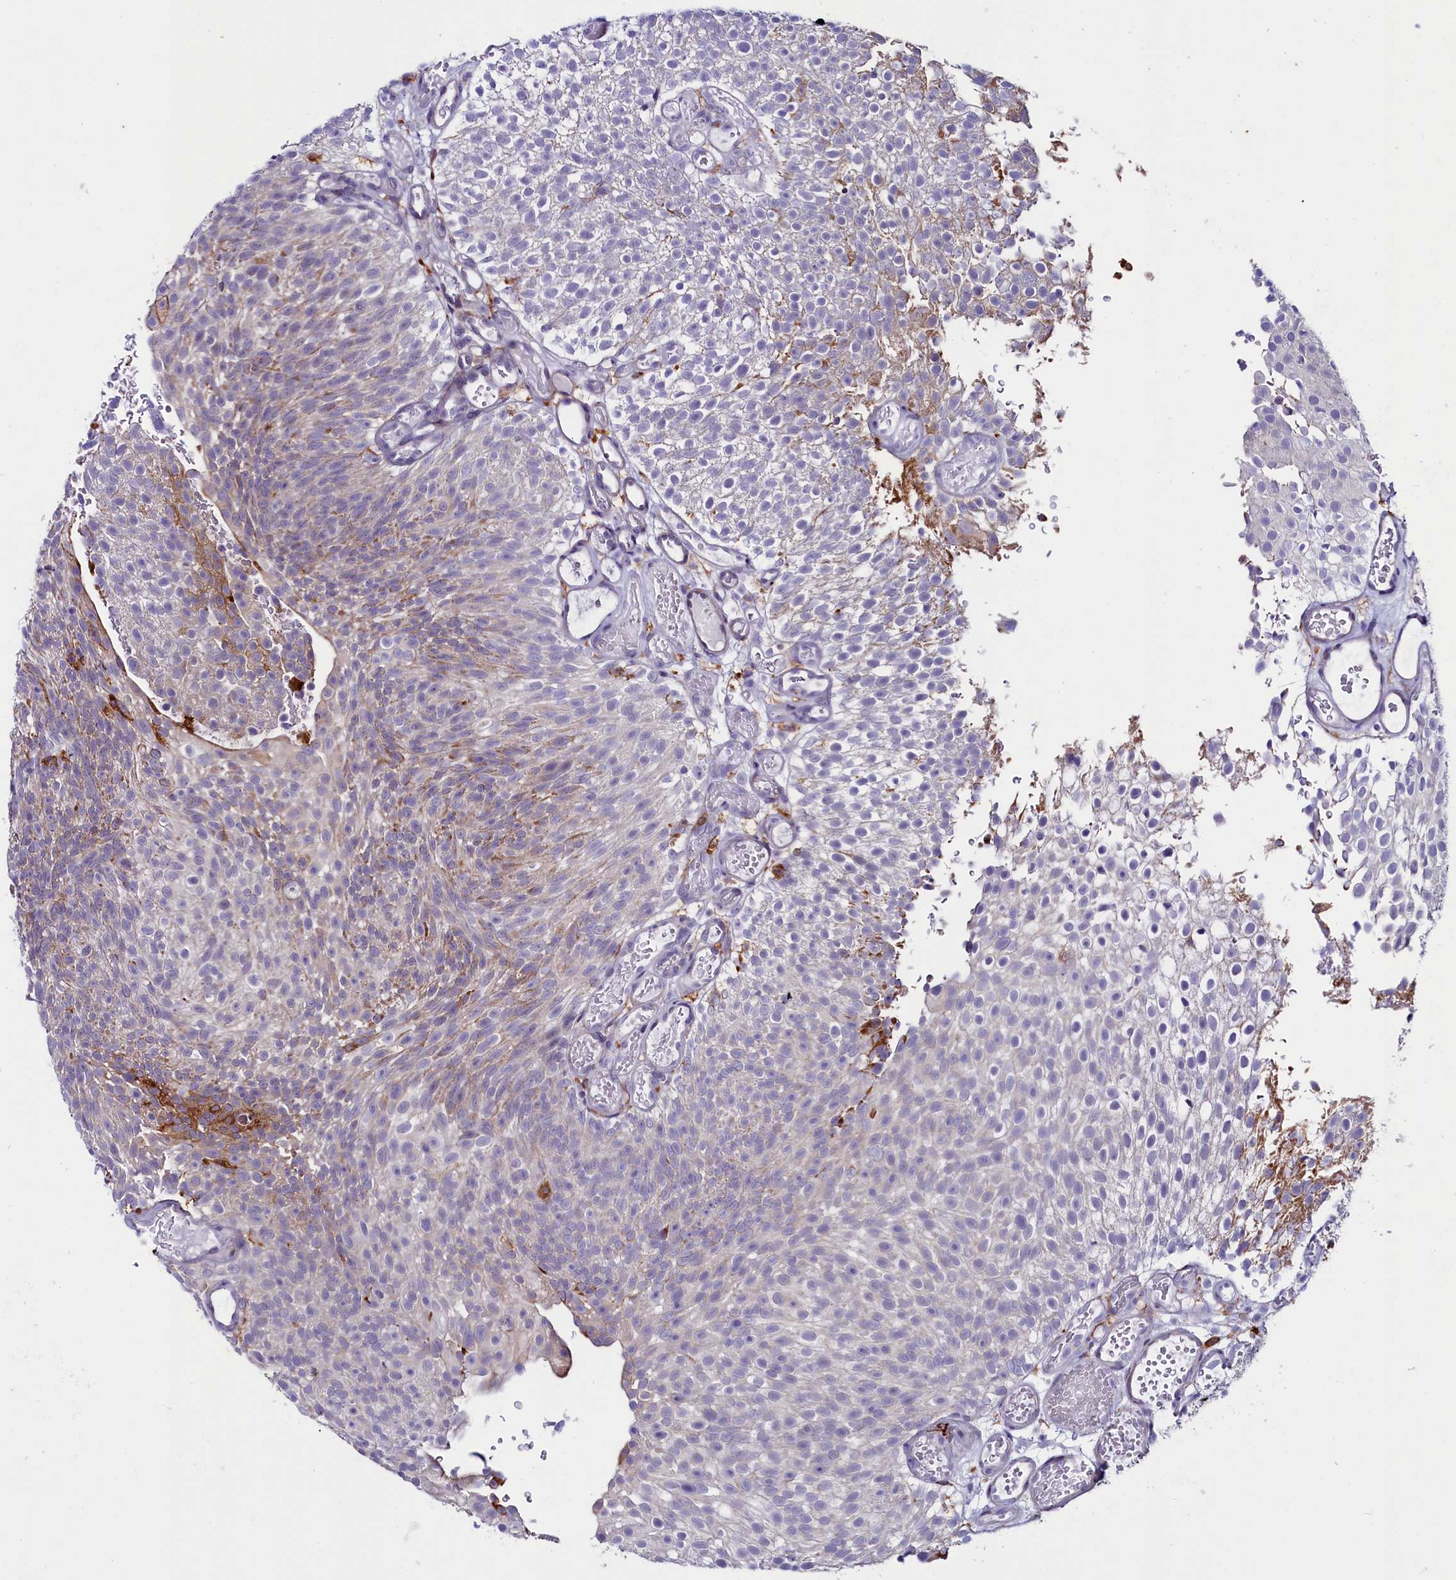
{"staining": {"intensity": "negative", "quantity": "none", "location": "none"}, "tissue": "urothelial cancer", "cell_type": "Tumor cells", "image_type": "cancer", "snomed": [{"axis": "morphology", "description": "Urothelial carcinoma, Low grade"}, {"axis": "topography", "description": "Urinary bladder"}], "caption": "Tumor cells show no significant expression in urothelial carcinoma (low-grade).", "gene": "IL20RA", "patient": {"sex": "male", "age": 78}}